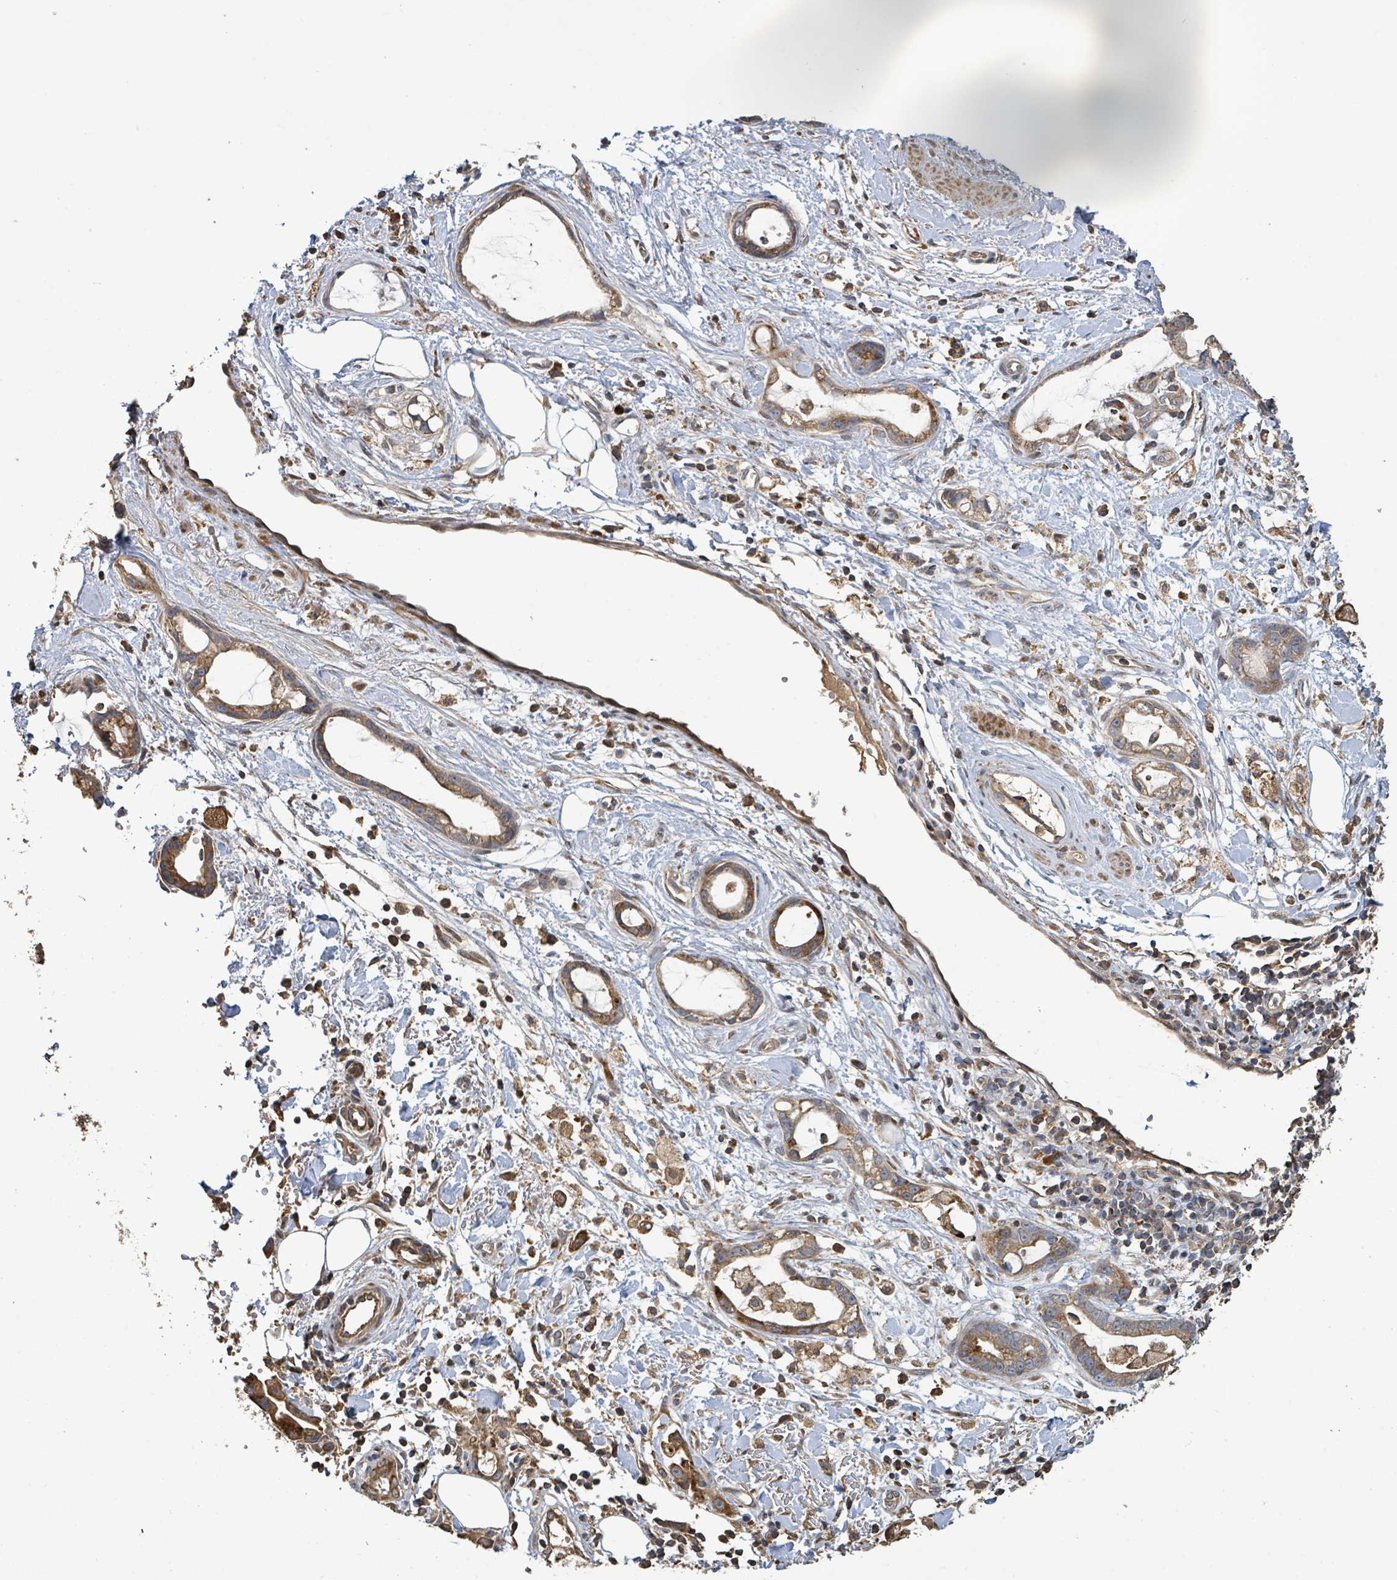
{"staining": {"intensity": "moderate", "quantity": ">75%", "location": "cytoplasmic/membranous"}, "tissue": "stomach cancer", "cell_type": "Tumor cells", "image_type": "cancer", "snomed": [{"axis": "morphology", "description": "Adenocarcinoma, NOS"}, {"axis": "topography", "description": "Stomach"}], "caption": "Immunohistochemical staining of stomach adenocarcinoma displays medium levels of moderate cytoplasmic/membranous protein staining in approximately >75% of tumor cells. The protein of interest is stained brown, and the nuclei are stained in blue (DAB IHC with brightfield microscopy, high magnification).", "gene": "STARD4", "patient": {"sex": "male", "age": 55}}